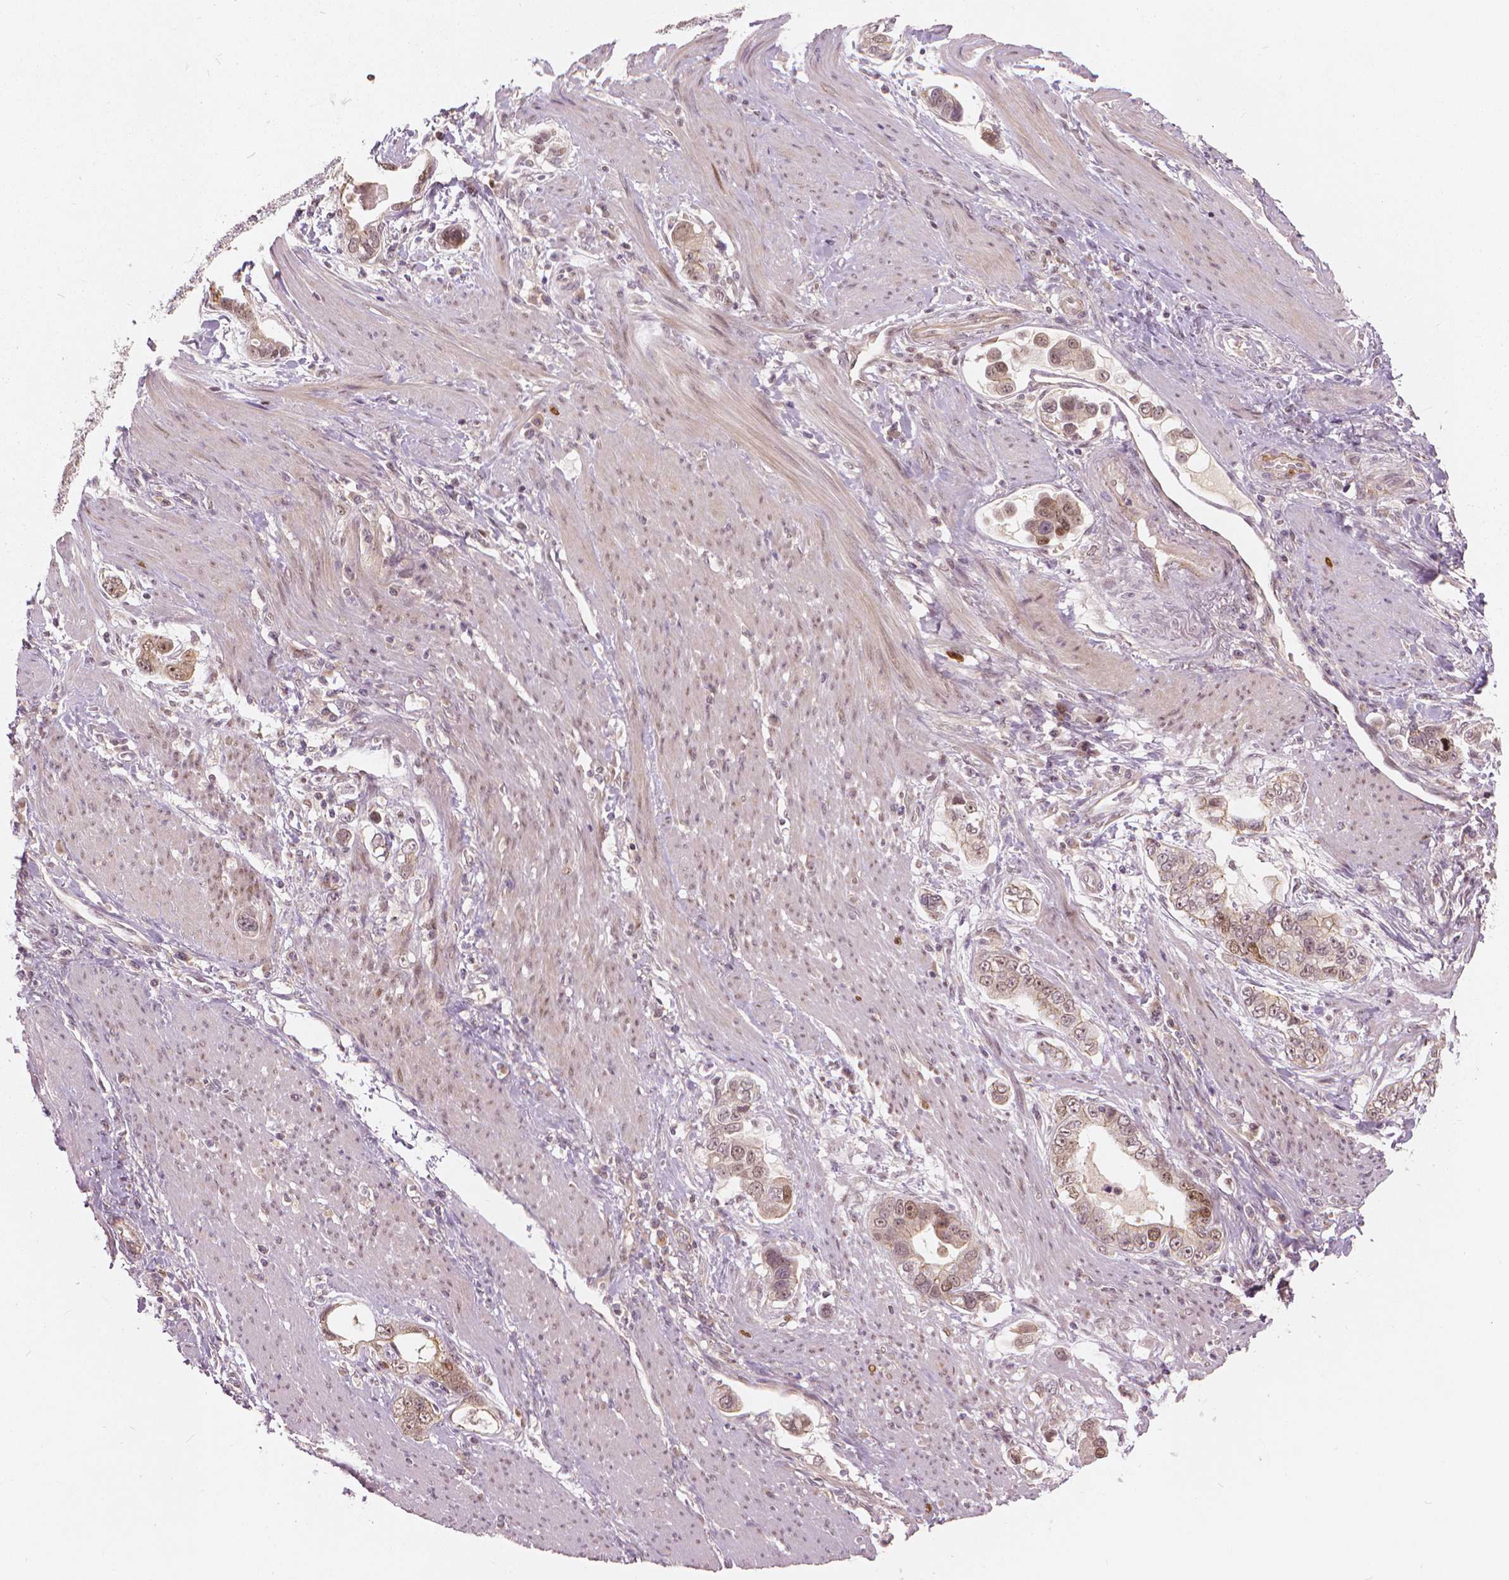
{"staining": {"intensity": "moderate", "quantity": "25%-75%", "location": "nuclear"}, "tissue": "stomach cancer", "cell_type": "Tumor cells", "image_type": "cancer", "snomed": [{"axis": "morphology", "description": "Adenocarcinoma, NOS"}, {"axis": "topography", "description": "Stomach, lower"}], "caption": "Protein positivity by IHC demonstrates moderate nuclear expression in approximately 25%-75% of tumor cells in adenocarcinoma (stomach). (DAB (3,3'-diaminobenzidine) IHC, brown staining for protein, blue staining for nuclei).", "gene": "NSD2", "patient": {"sex": "female", "age": 93}}